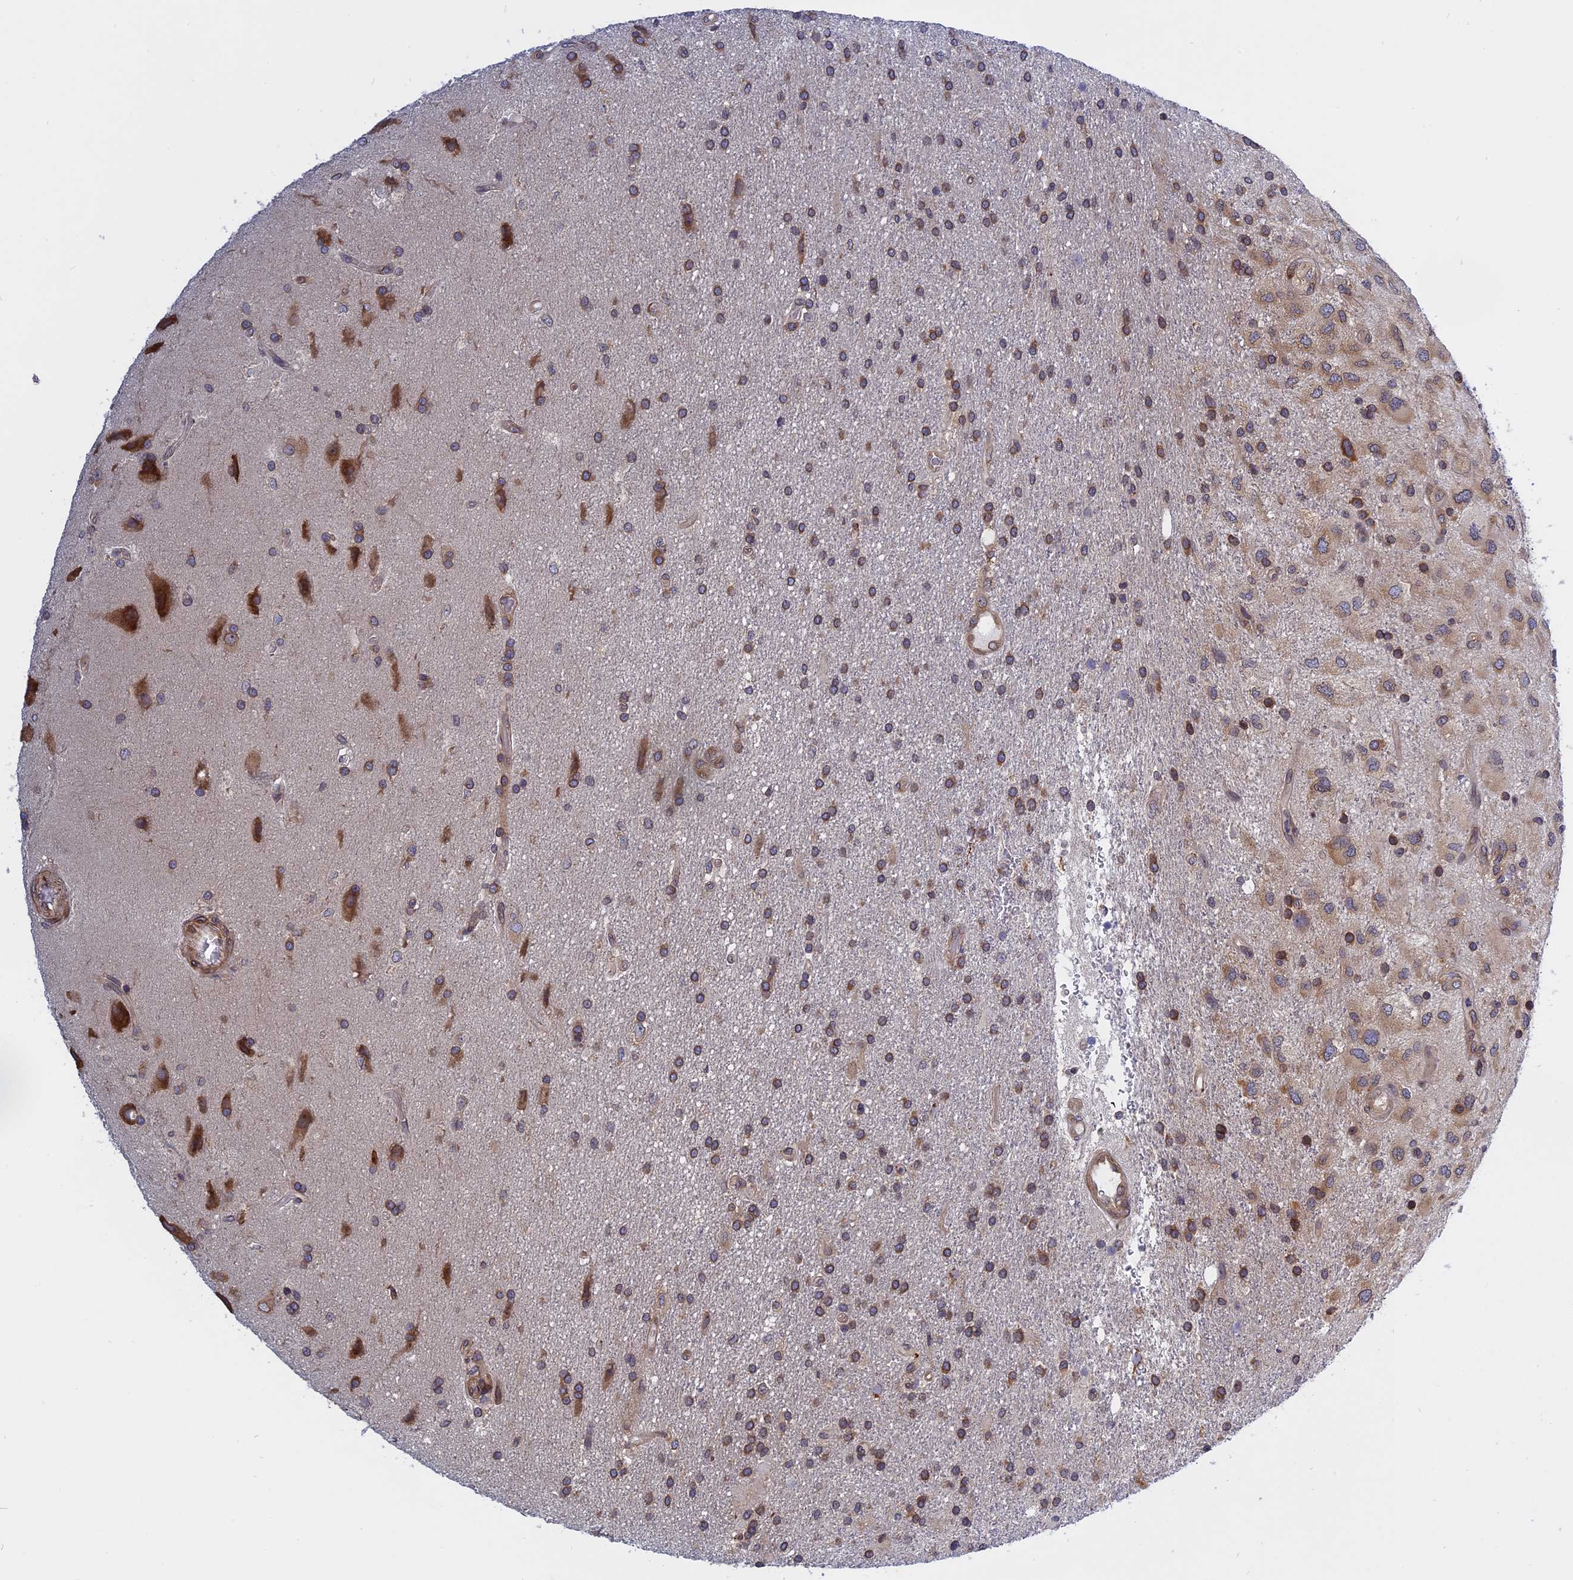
{"staining": {"intensity": "moderate", "quantity": ">75%", "location": "cytoplasmic/membranous"}, "tissue": "glioma", "cell_type": "Tumor cells", "image_type": "cancer", "snomed": [{"axis": "morphology", "description": "Glioma, malignant, Low grade"}, {"axis": "topography", "description": "Brain"}], "caption": "Glioma was stained to show a protein in brown. There is medium levels of moderate cytoplasmic/membranous staining in about >75% of tumor cells.", "gene": "NAA10", "patient": {"sex": "male", "age": 66}}